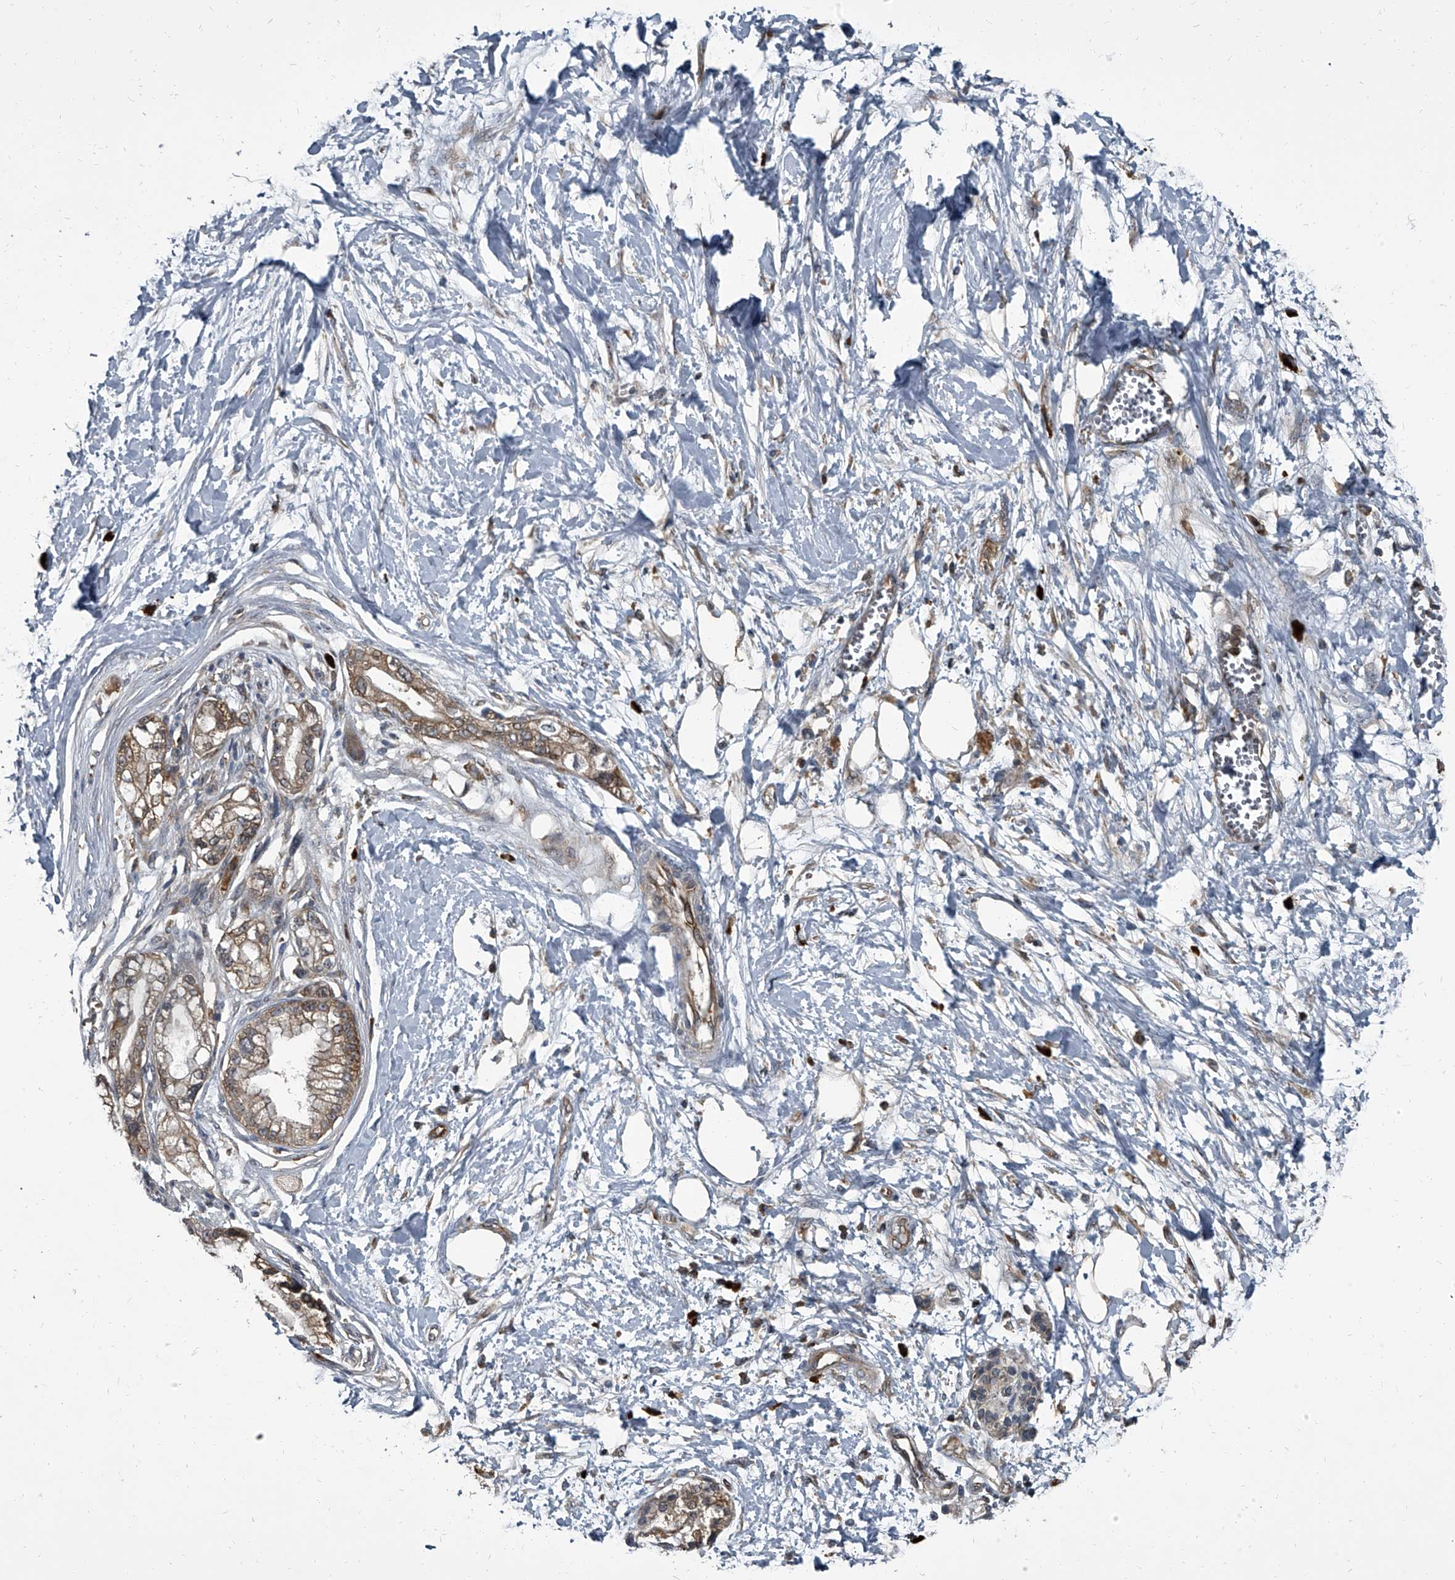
{"staining": {"intensity": "moderate", "quantity": ">75%", "location": "cytoplasmic/membranous"}, "tissue": "pancreatic cancer", "cell_type": "Tumor cells", "image_type": "cancer", "snomed": [{"axis": "morphology", "description": "Adenocarcinoma, NOS"}, {"axis": "topography", "description": "Pancreas"}], "caption": "This is an image of immunohistochemistry staining of pancreatic cancer, which shows moderate staining in the cytoplasmic/membranous of tumor cells.", "gene": "CDV3", "patient": {"sex": "male", "age": 68}}